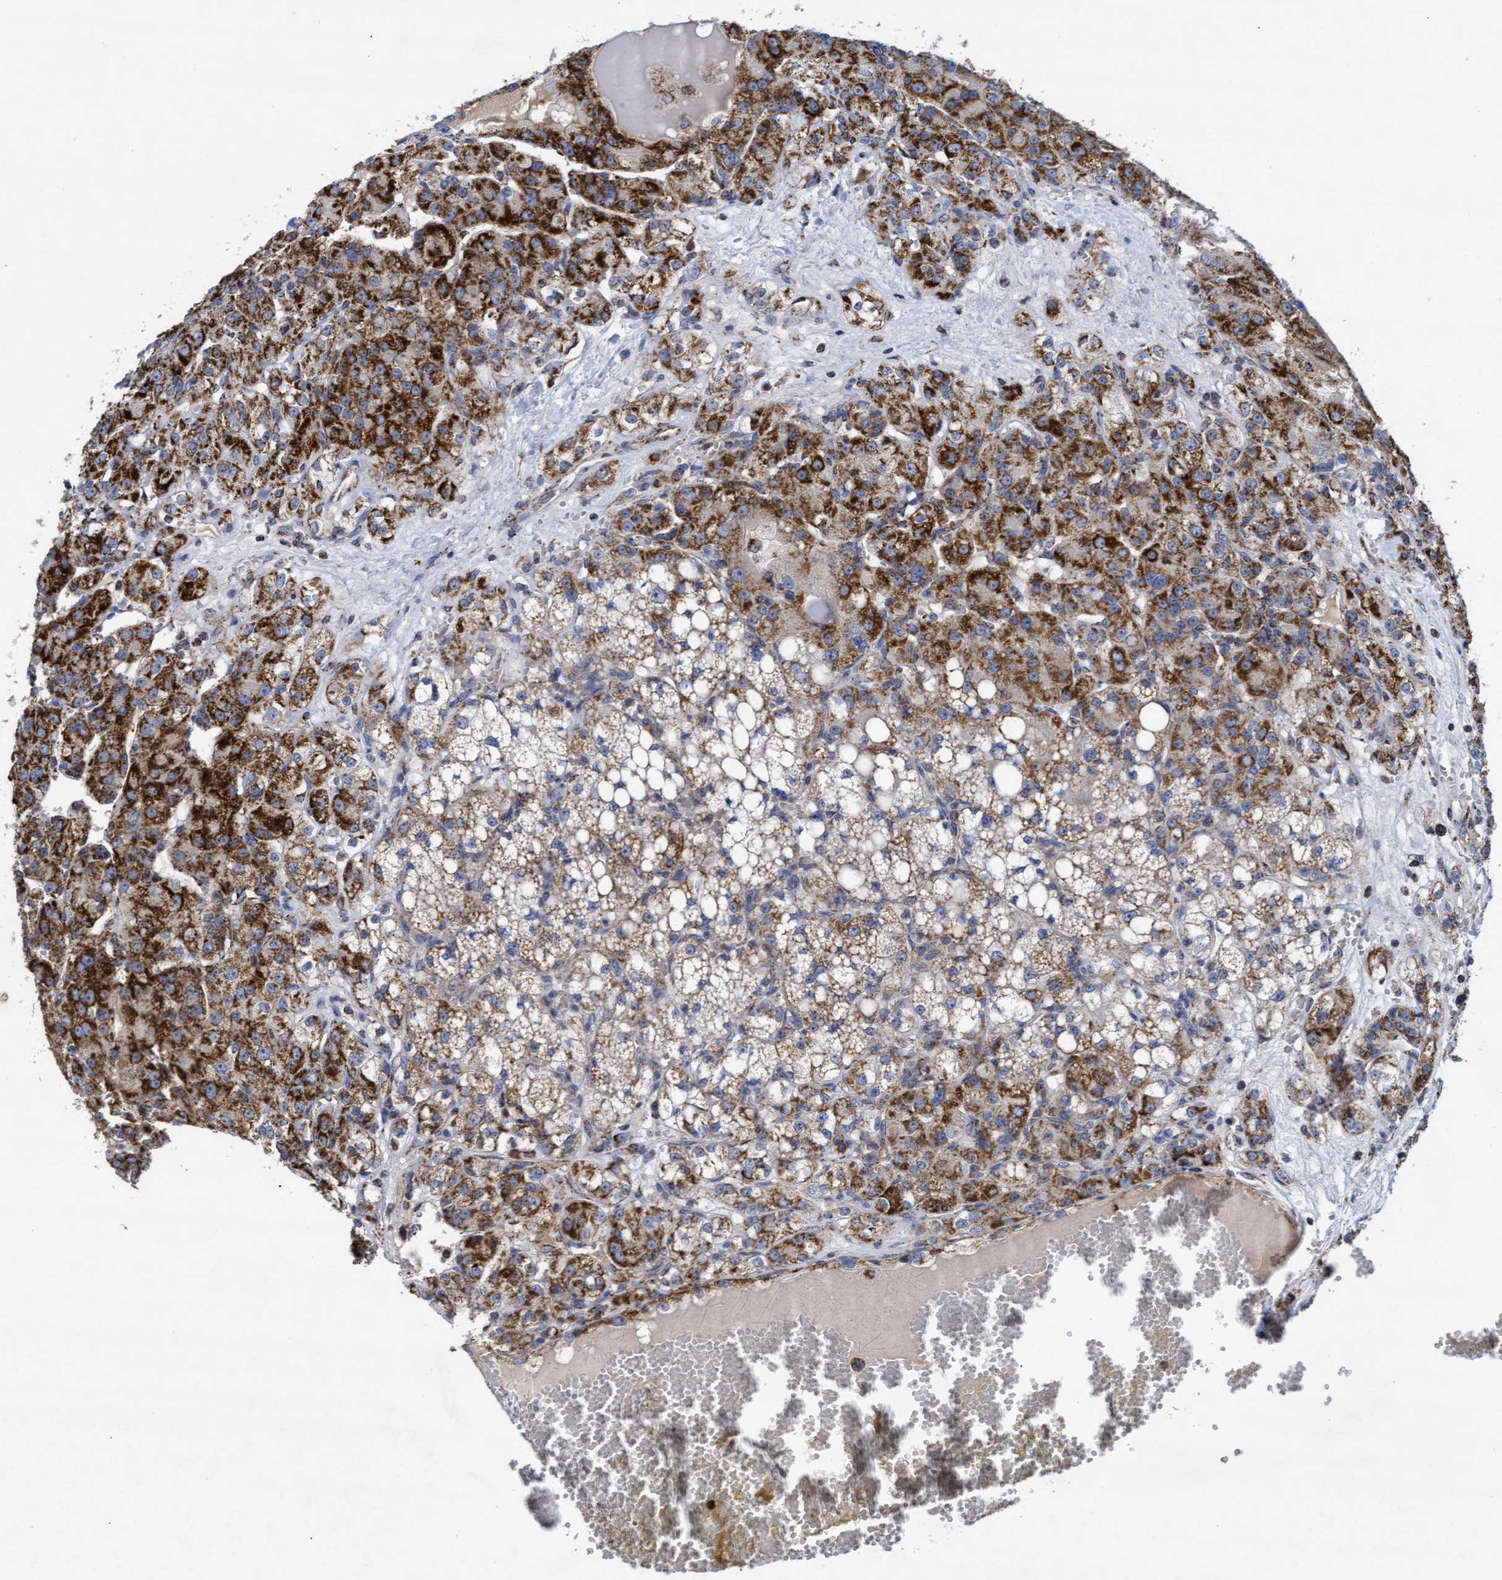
{"staining": {"intensity": "strong", "quantity": ">75%", "location": "cytoplasmic/membranous"}, "tissue": "renal cancer", "cell_type": "Tumor cells", "image_type": "cancer", "snomed": [{"axis": "morphology", "description": "Normal tissue, NOS"}, {"axis": "morphology", "description": "Adenocarcinoma, NOS"}, {"axis": "topography", "description": "Kidney"}], "caption": "Renal cancer (adenocarcinoma) stained for a protein (brown) reveals strong cytoplasmic/membranous positive staining in approximately >75% of tumor cells.", "gene": "MRPL38", "patient": {"sex": "male", "age": 61}}